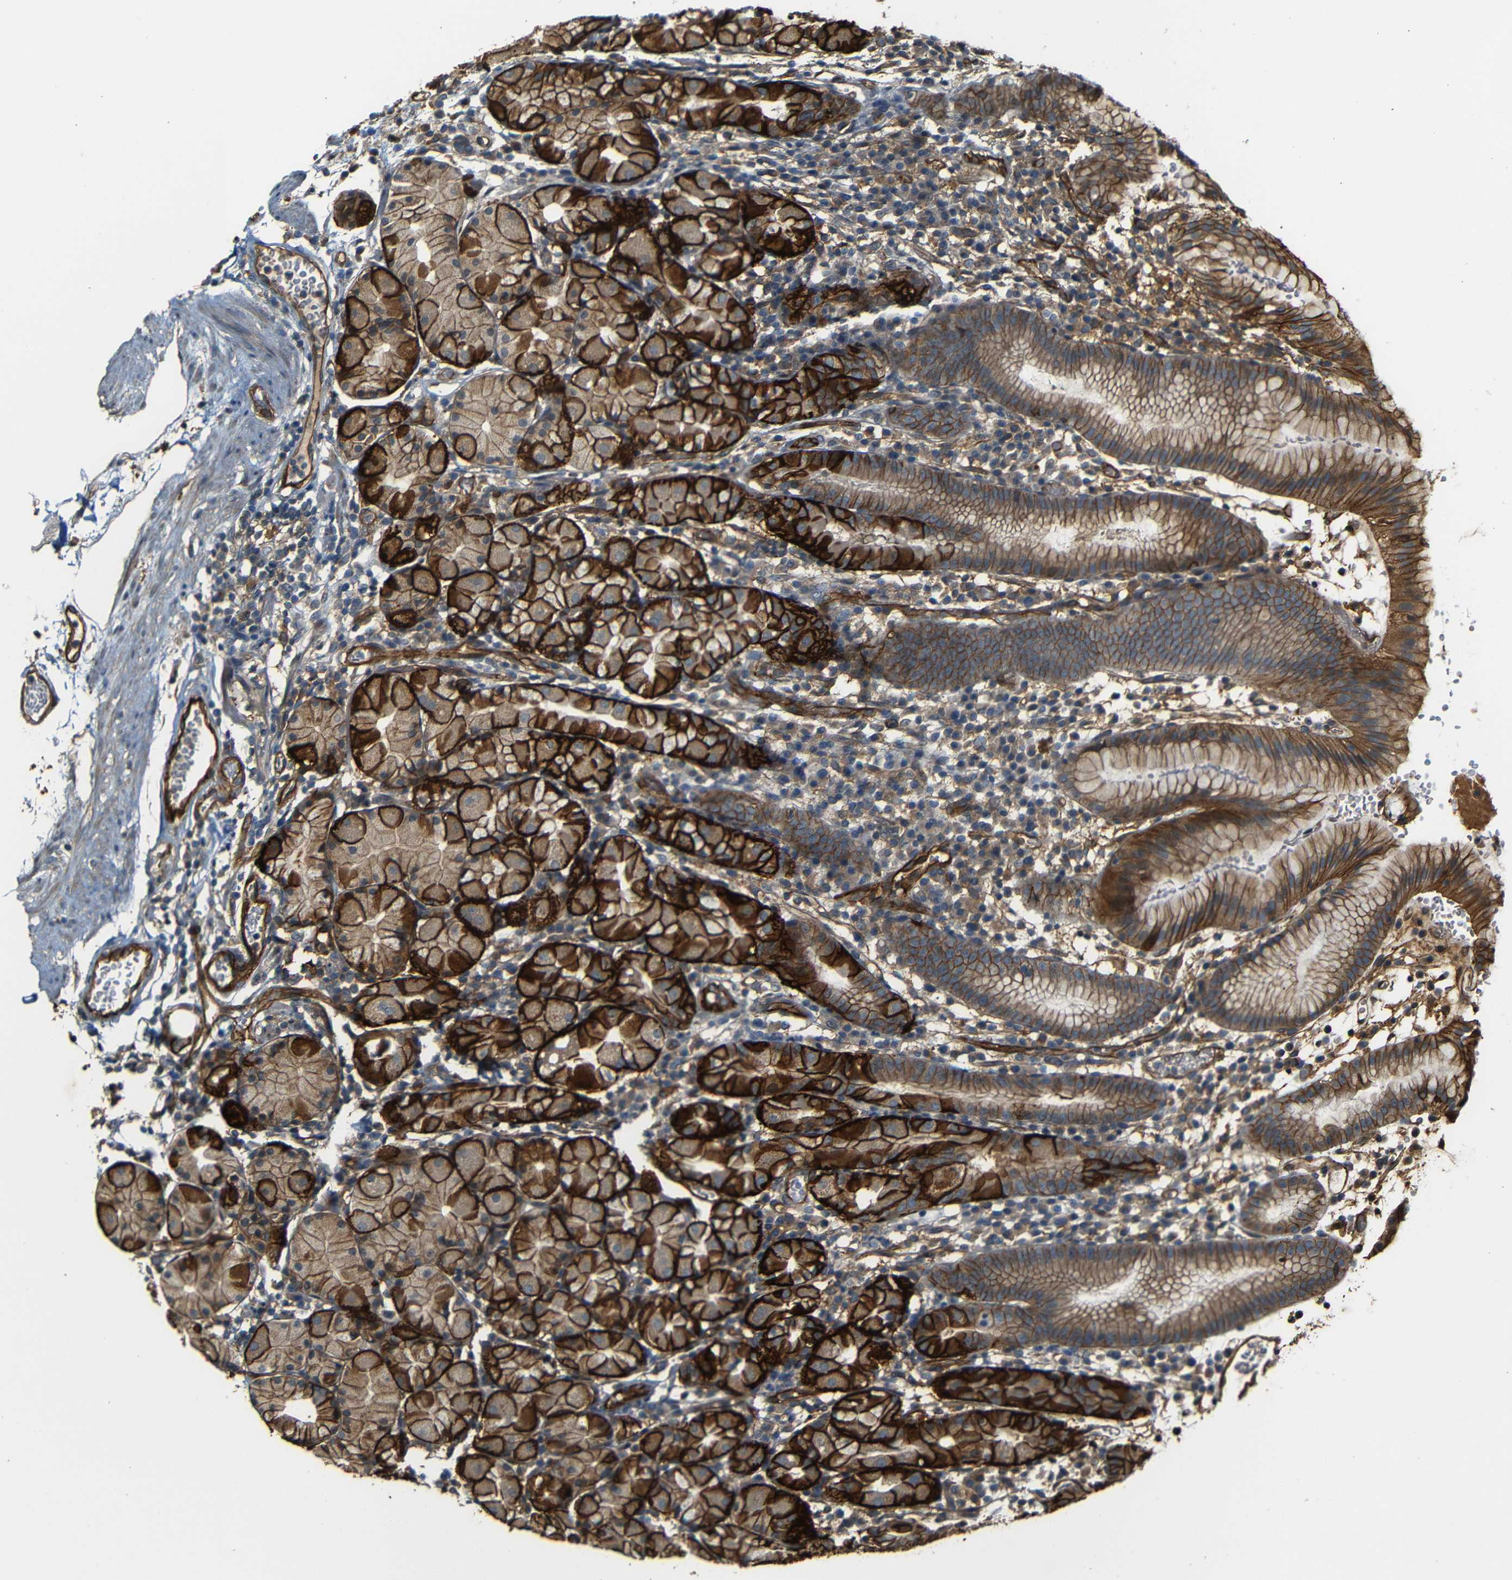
{"staining": {"intensity": "strong", "quantity": ">75%", "location": "cytoplasmic/membranous"}, "tissue": "stomach", "cell_type": "Glandular cells", "image_type": "normal", "snomed": [{"axis": "morphology", "description": "Normal tissue, NOS"}, {"axis": "topography", "description": "Stomach"}, {"axis": "topography", "description": "Stomach, lower"}], "caption": "Immunohistochemical staining of unremarkable human stomach exhibits strong cytoplasmic/membranous protein expression in about >75% of glandular cells. Ihc stains the protein in brown and the nuclei are stained blue.", "gene": "RELL1", "patient": {"sex": "female", "age": 75}}